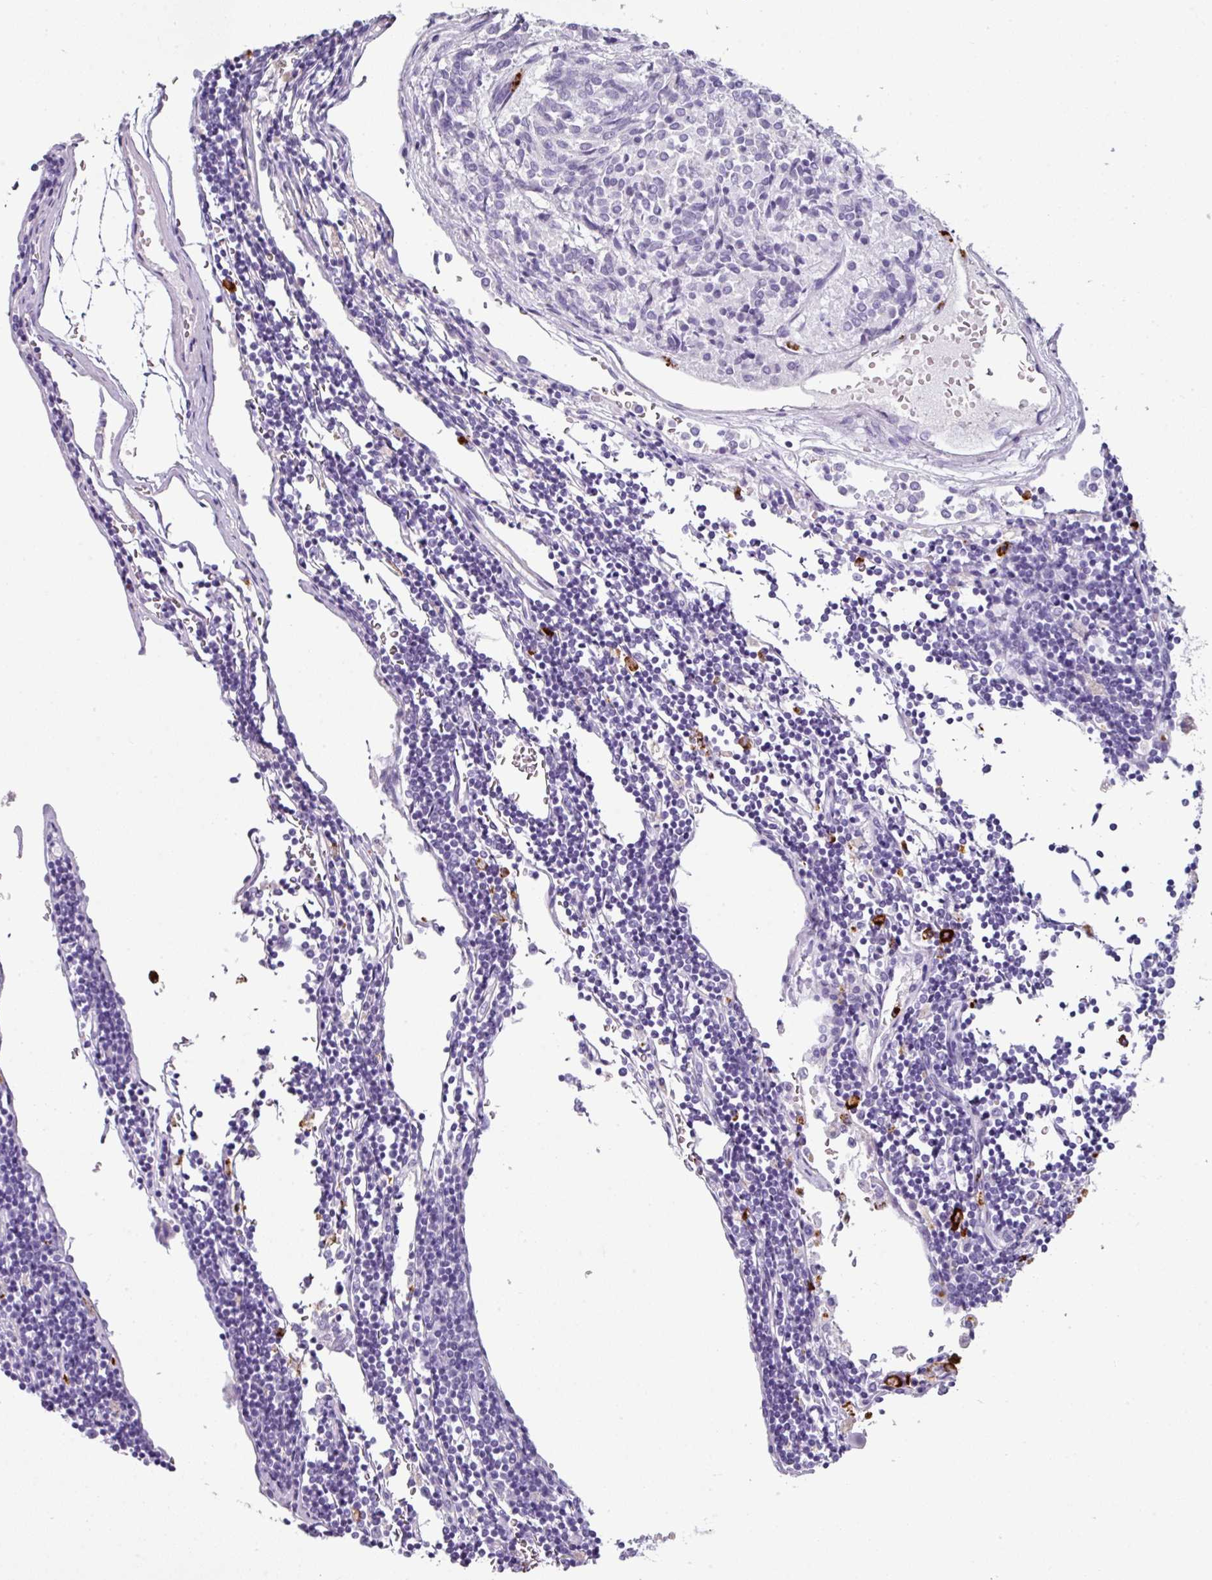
{"staining": {"intensity": "negative", "quantity": "none", "location": "none"}, "tissue": "carcinoid", "cell_type": "Tumor cells", "image_type": "cancer", "snomed": [{"axis": "morphology", "description": "Carcinoid, malignant, NOS"}, {"axis": "topography", "description": "Pancreas"}], "caption": "The IHC image has no significant positivity in tumor cells of carcinoid (malignant) tissue.", "gene": "CTSG", "patient": {"sex": "female", "age": 54}}